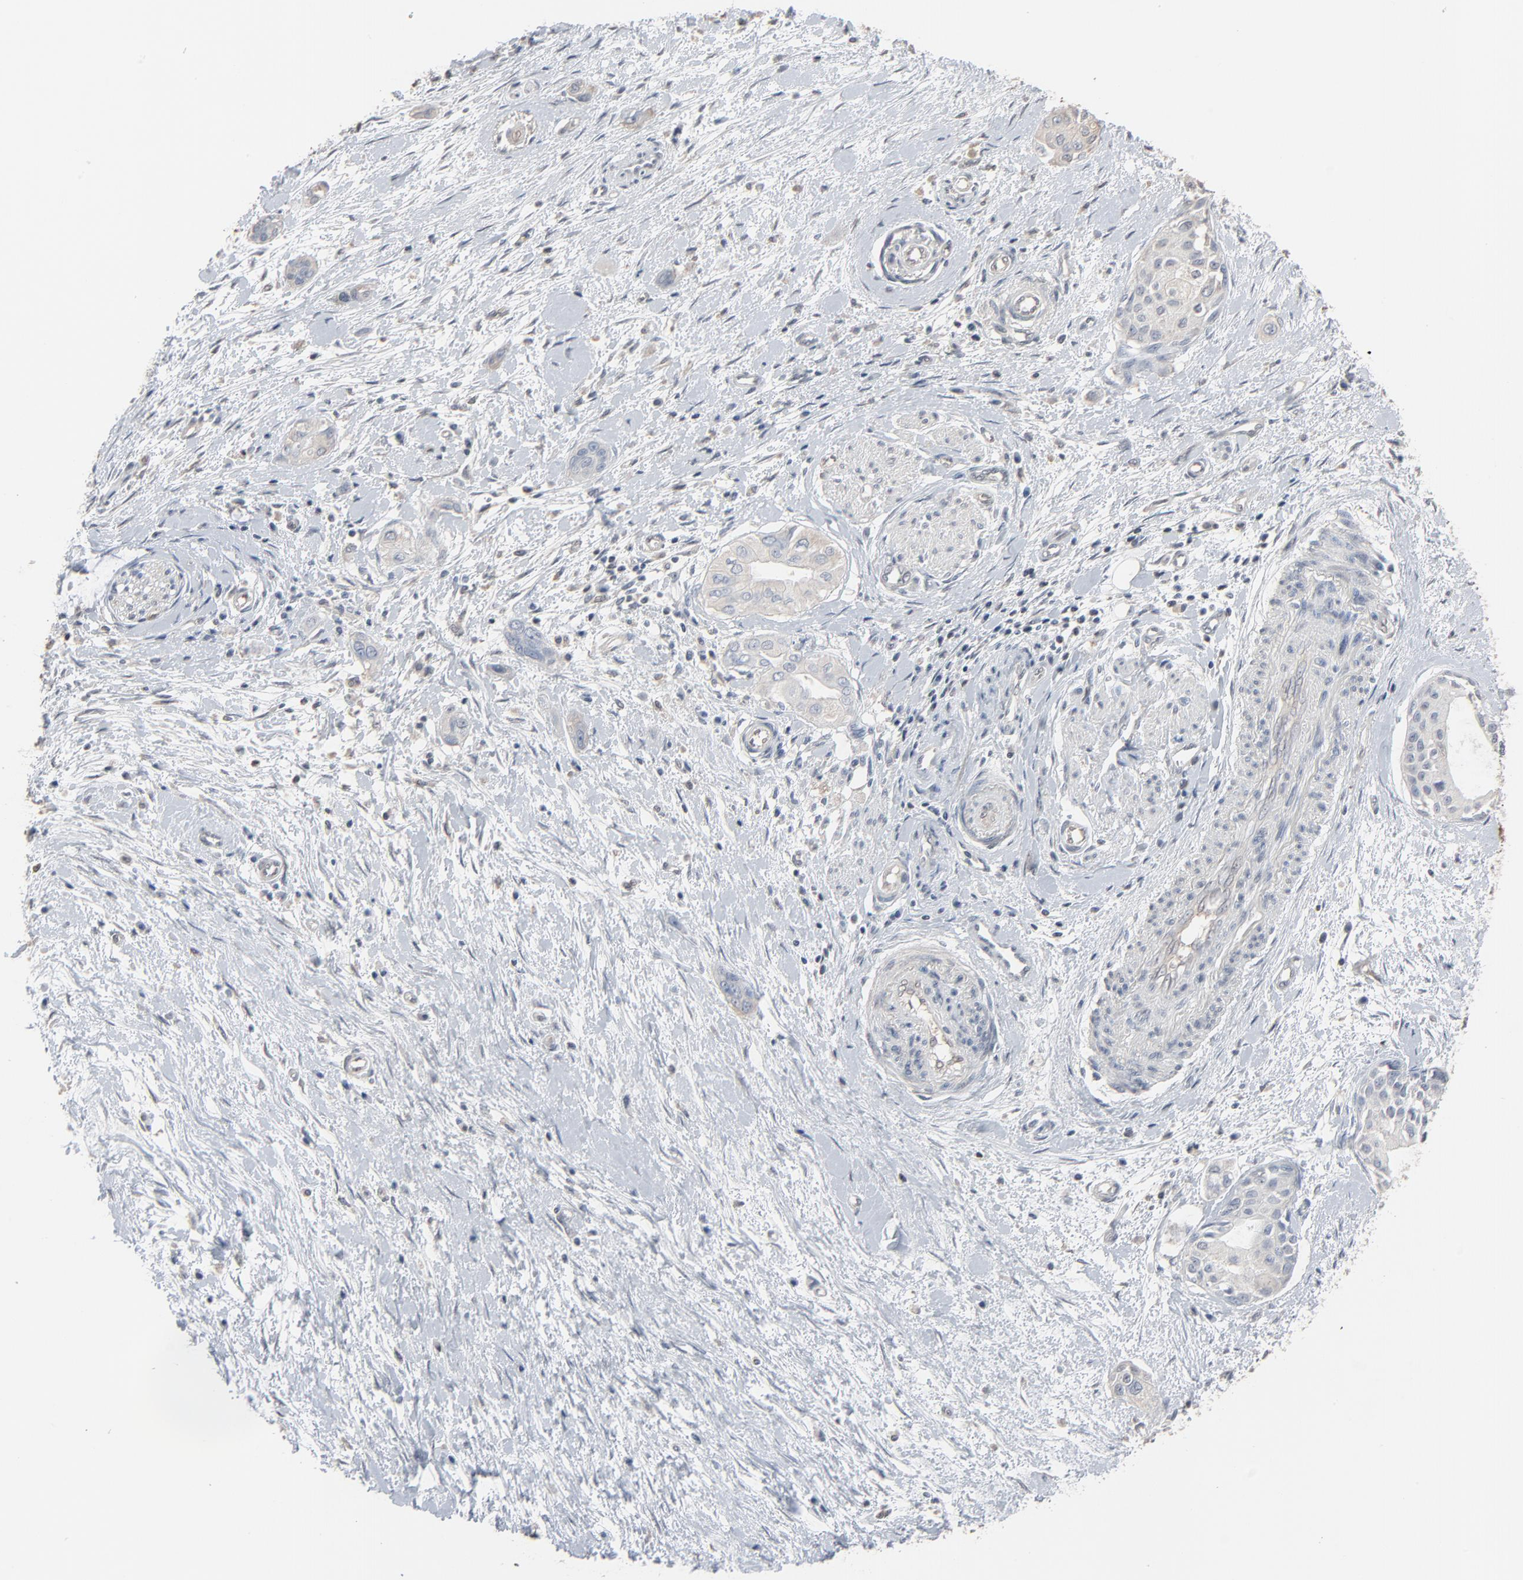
{"staining": {"intensity": "weak", "quantity": "25%-75%", "location": "cytoplasmic/membranous"}, "tissue": "pancreatic cancer", "cell_type": "Tumor cells", "image_type": "cancer", "snomed": [{"axis": "morphology", "description": "Adenocarcinoma, NOS"}, {"axis": "topography", "description": "Pancreas"}], "caption": "Weak cytoplasmic/membranous expression is present in about 25%-75% of tumor cells in pancreatic cancer. (DAB (3,3'-diaminobenzidine) = brown stain, brightfield microscopy at high magnification).", "gene": "CCT5", "patient": {"sex": "female", "age": 60}}